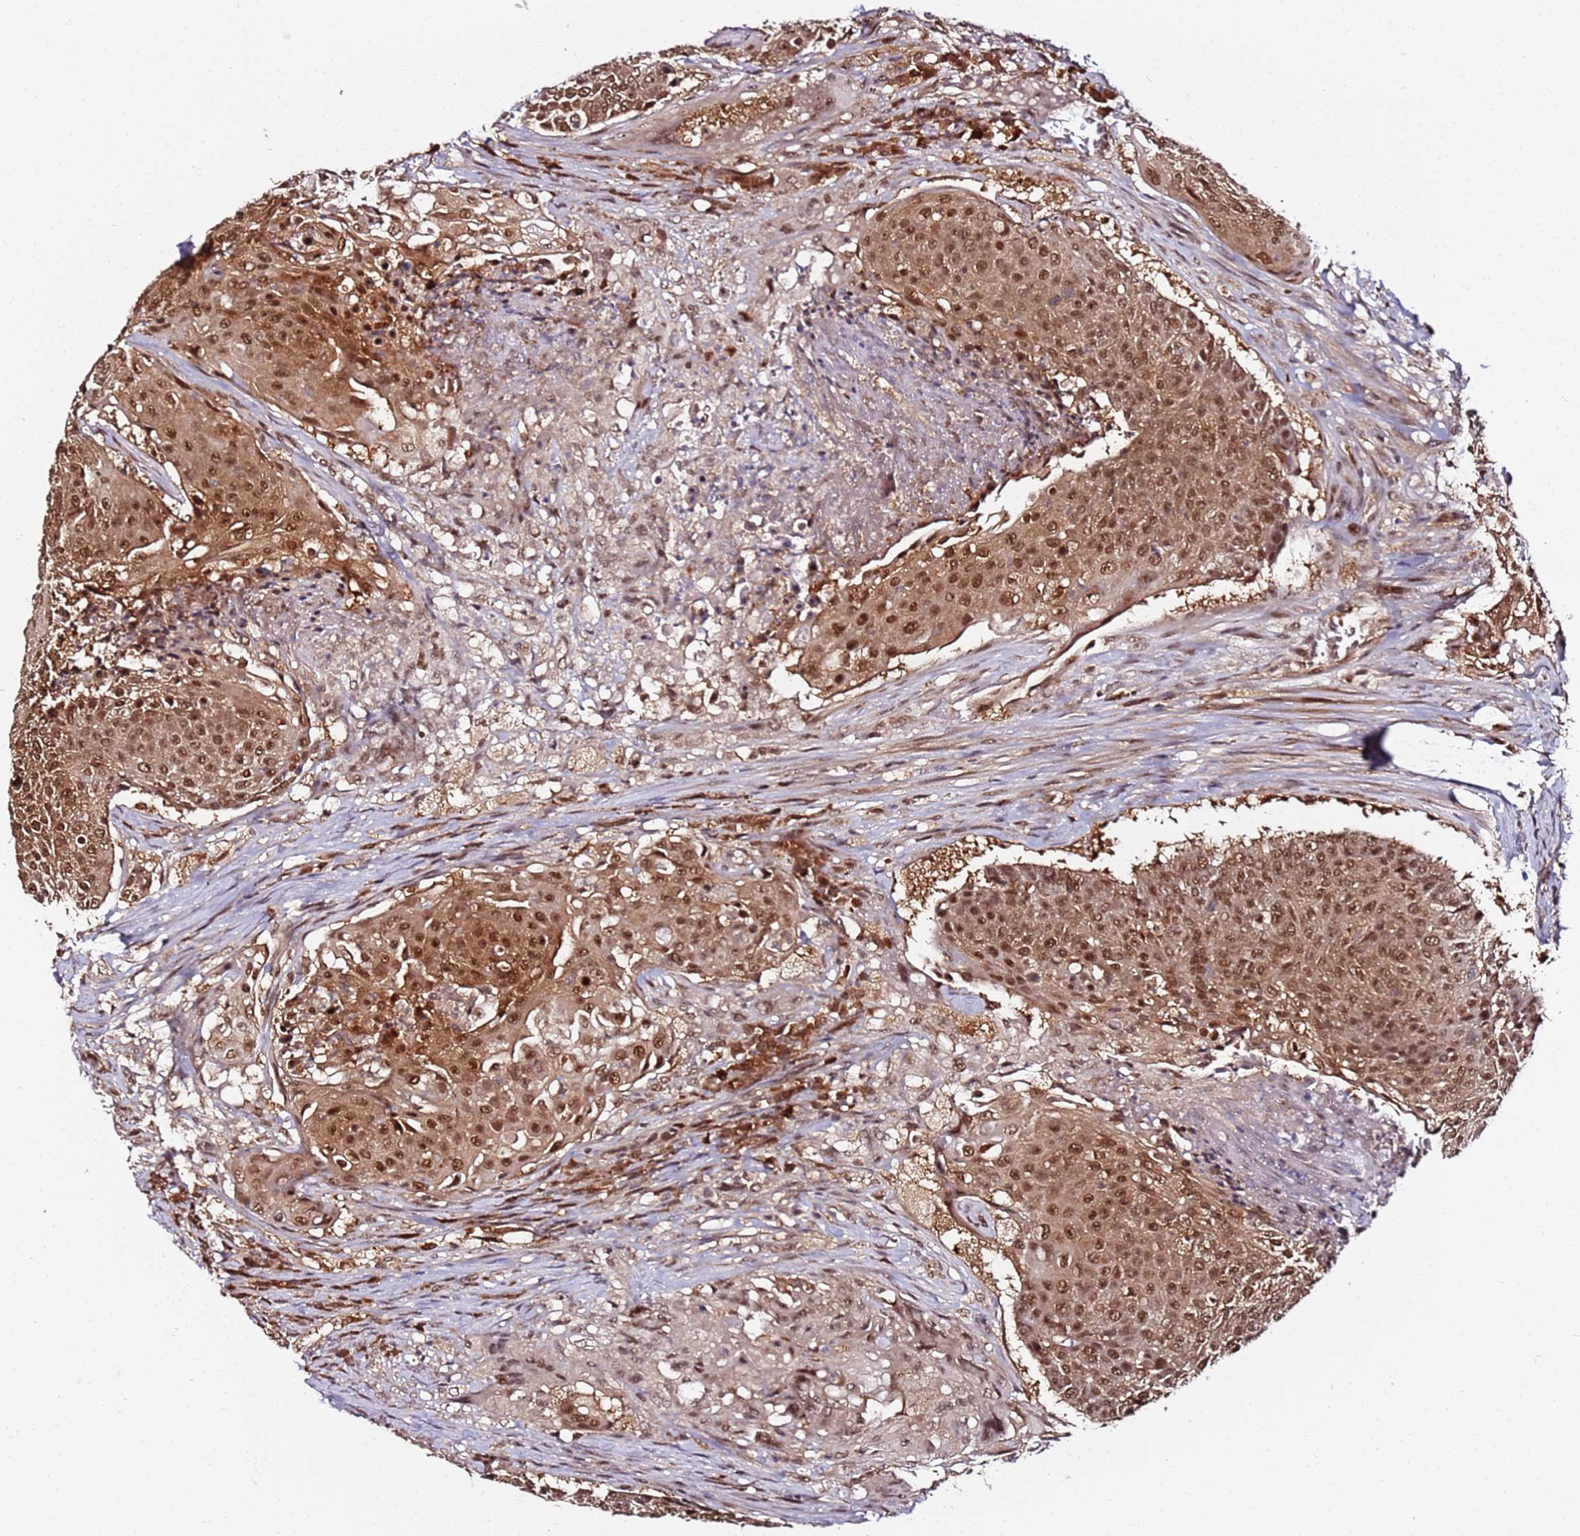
{"staining": {"intensity": "moderate", "quantity": ">75%", "location": "nuclear"}, "tissue": "urothelial cancer", "cell_type": "Tumor cells", "image_type": "cancer", "snomed": [{"axis": "morphology", "description": "Urothelial carcinoma, High grade"}, {"axis": "topography", "description": "Urinary bladder"}], "caption": "Human urothelial cancer stained with a brown dye demonstrates moderate nuclear positive staining in approximately >75% of tumor cells.", "gene": "RGS18", "patient": {"sex": "female", "age": 63}}